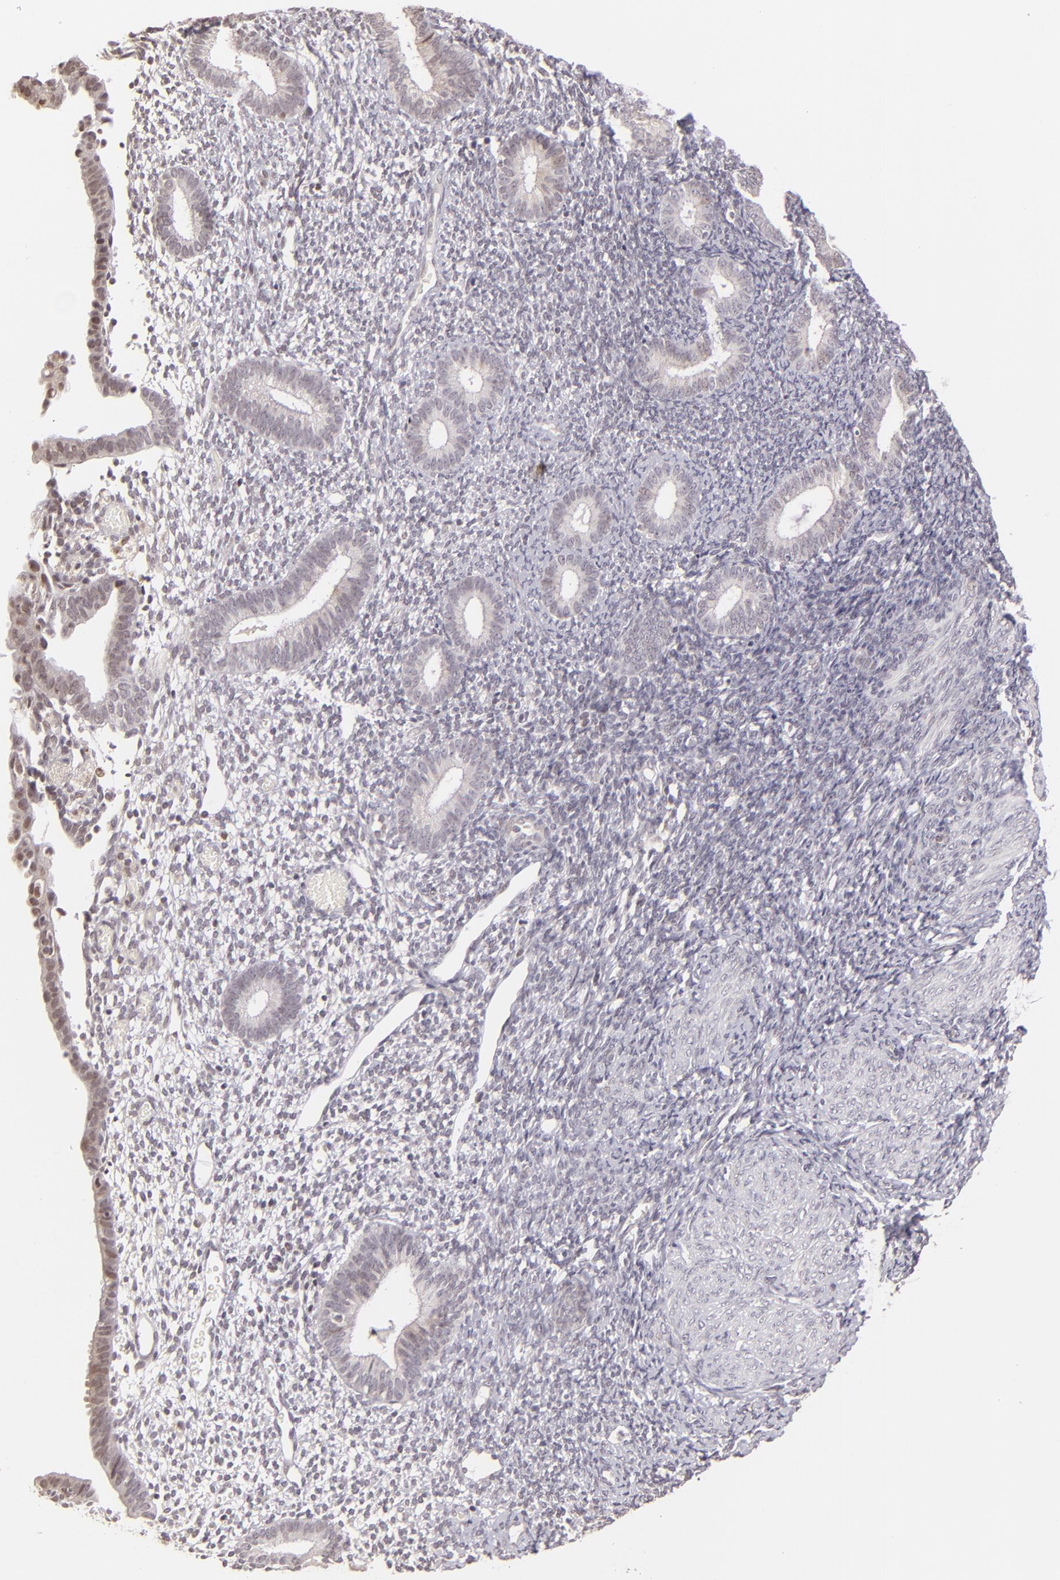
{"staining": {"intensity": "negative", "quantity": "none", "location": "none"}, "tissue": "endometrium", "cell_type": "Cells in endometrial stroma", "image_type": "normal", "snomed": [{"axis": "morphology", "description": "Normal tissue, NOS"}, {"axis": "topography", "description": "Smooth muscle"}, {"axis": "topography", "description": "Endometrium"}], "caption": "Endometrium was stained to show a protein in brown. There is no significant expression in cells in endometrial stroma. (DAB immunohistochemistry (IHC), high magnification).", "gene": "RARB", "patient": {"sex": "female", "age": 57}}